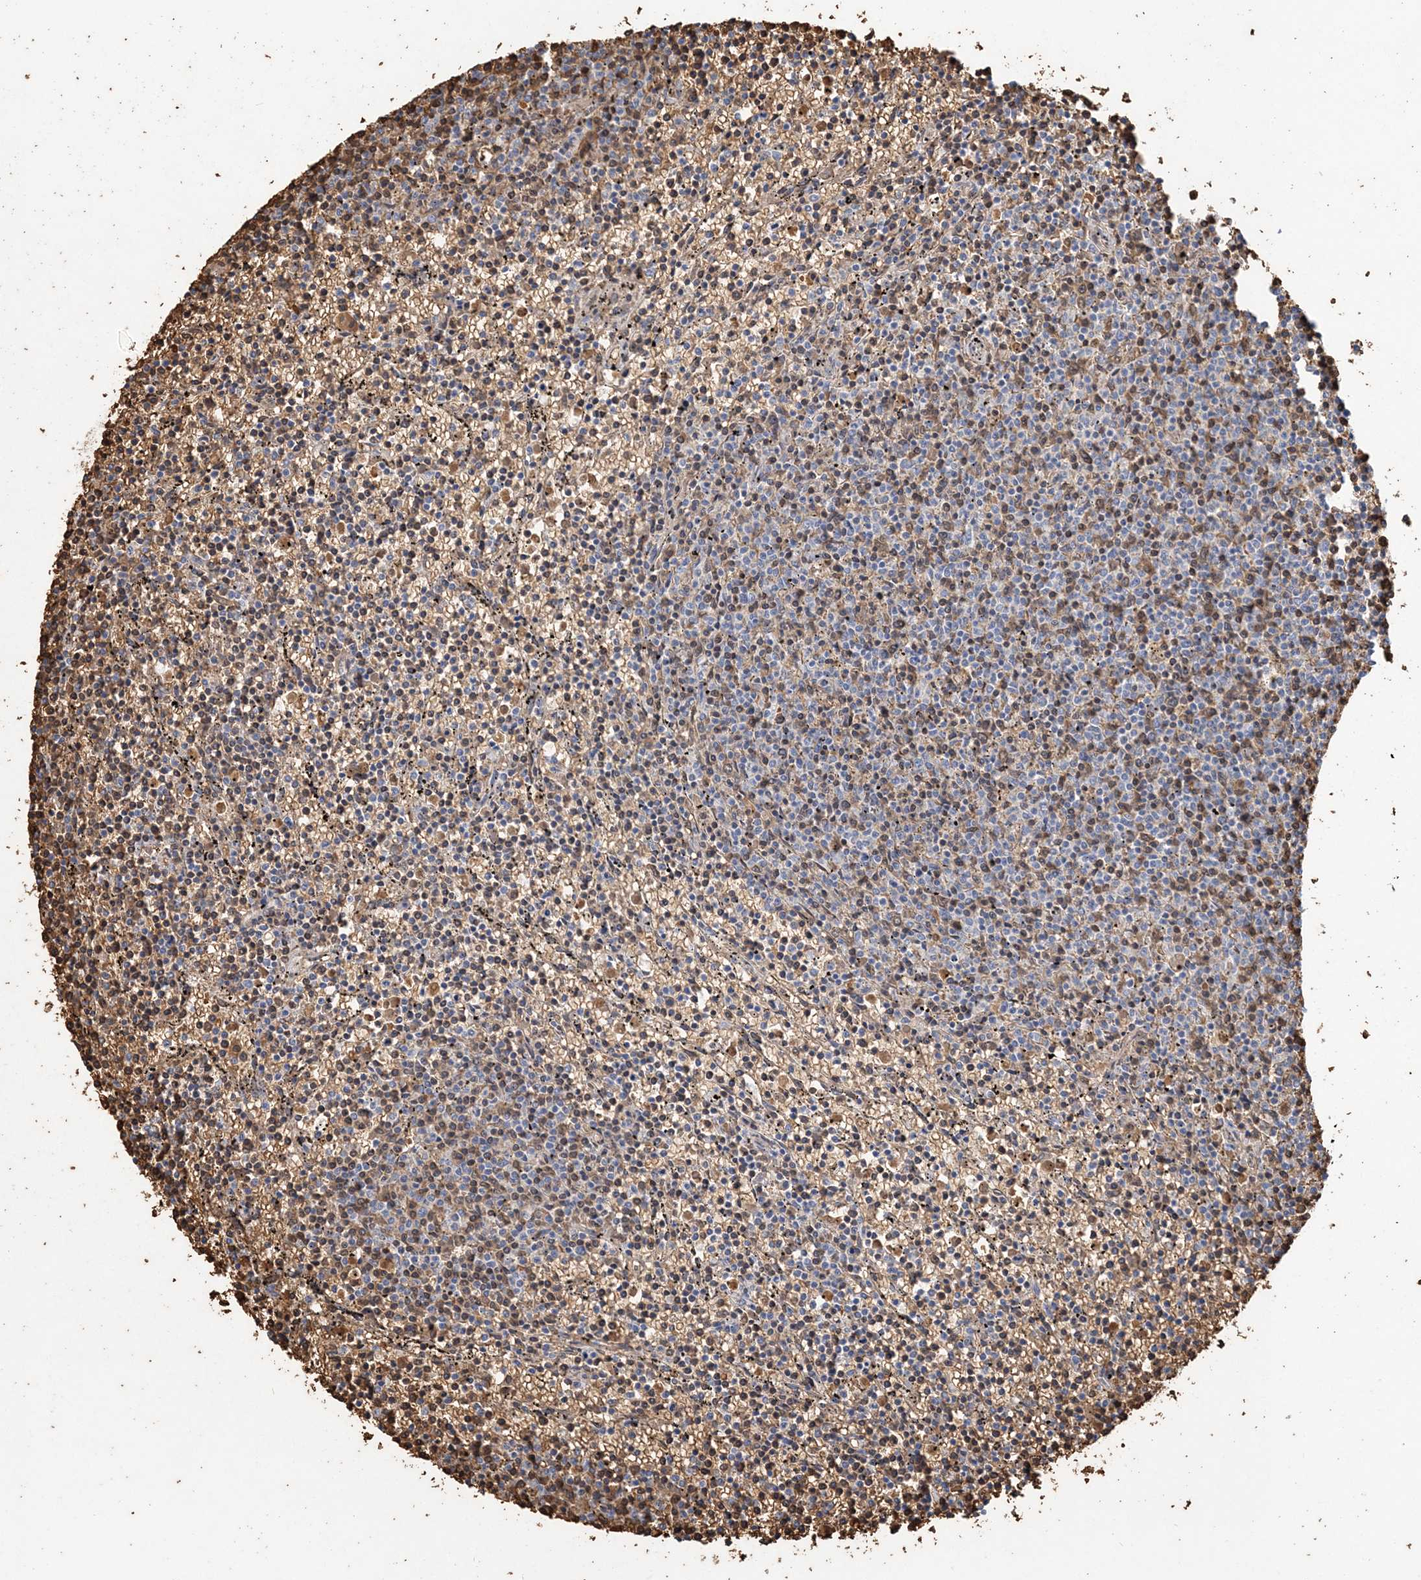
{"staining": {"intensity": "negative", "quantity": "none", "location": "none"}, "tissue": "lymphoma", "cell_type": "Tumor cells", "image_type": "cancer", "snomed": [{"axis": "morphology", "description": "Malignant lymphoma, non-Hodgkin's type, Low grade"}, {"axis": "topography", "description": "Spleen"}], "caption": "Immunohistochemistry (IHC) micrograph of human malignant lymphoma, non-Hodgkin's type (low-grade) stained for a protein (brown), which displays no positivity in tumor cells. The staining is performed using DAB brown chromogen with nuclei counter-stained in using hematoxylin.", "gene": "HBD", "patient": {"sex": "female", "age": 50}}